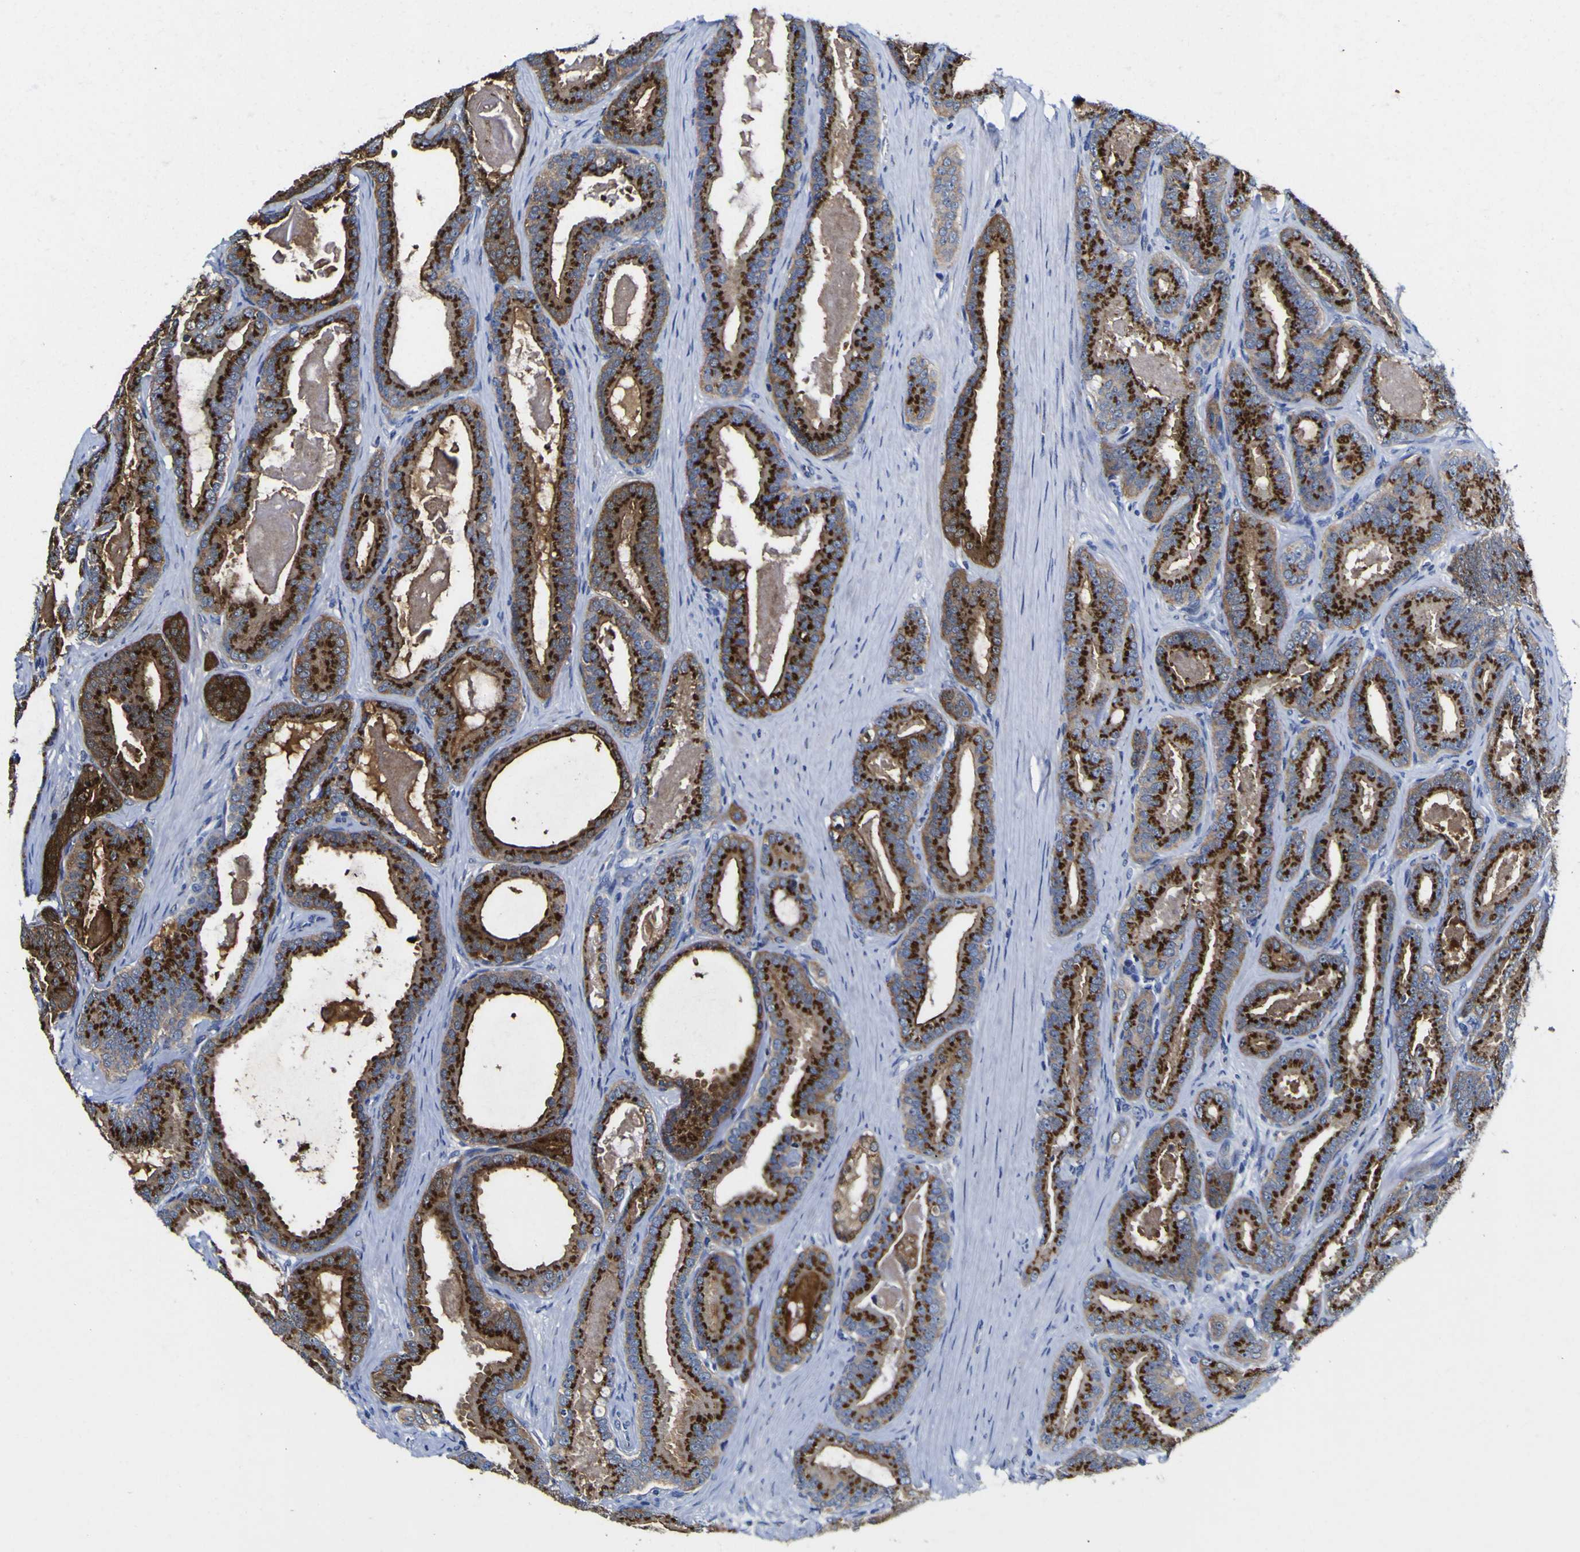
{"staining": {"intensity": "strong", "quantity": ">75%", "location": "cytoplasmic/membranous"}, "tissue": "prostate cancer", "cell_type": "Tumor cells", "image_type": "cancer", "snomed": [{"axis": "morphology", "description": "Adenocarcinoma, High grade"}, {"axis": "topography", "description": "Prostate"}], "caption": "Tumor cells demonstrate high levels of strong cytoplasmic/membranous positivity in approximately >75% of cells in prostate high-grade adenocarcinoma. Nuclei are stained in blue.", "gene": "GOLM1", "patient": {"sex": "male", "age": 60}}